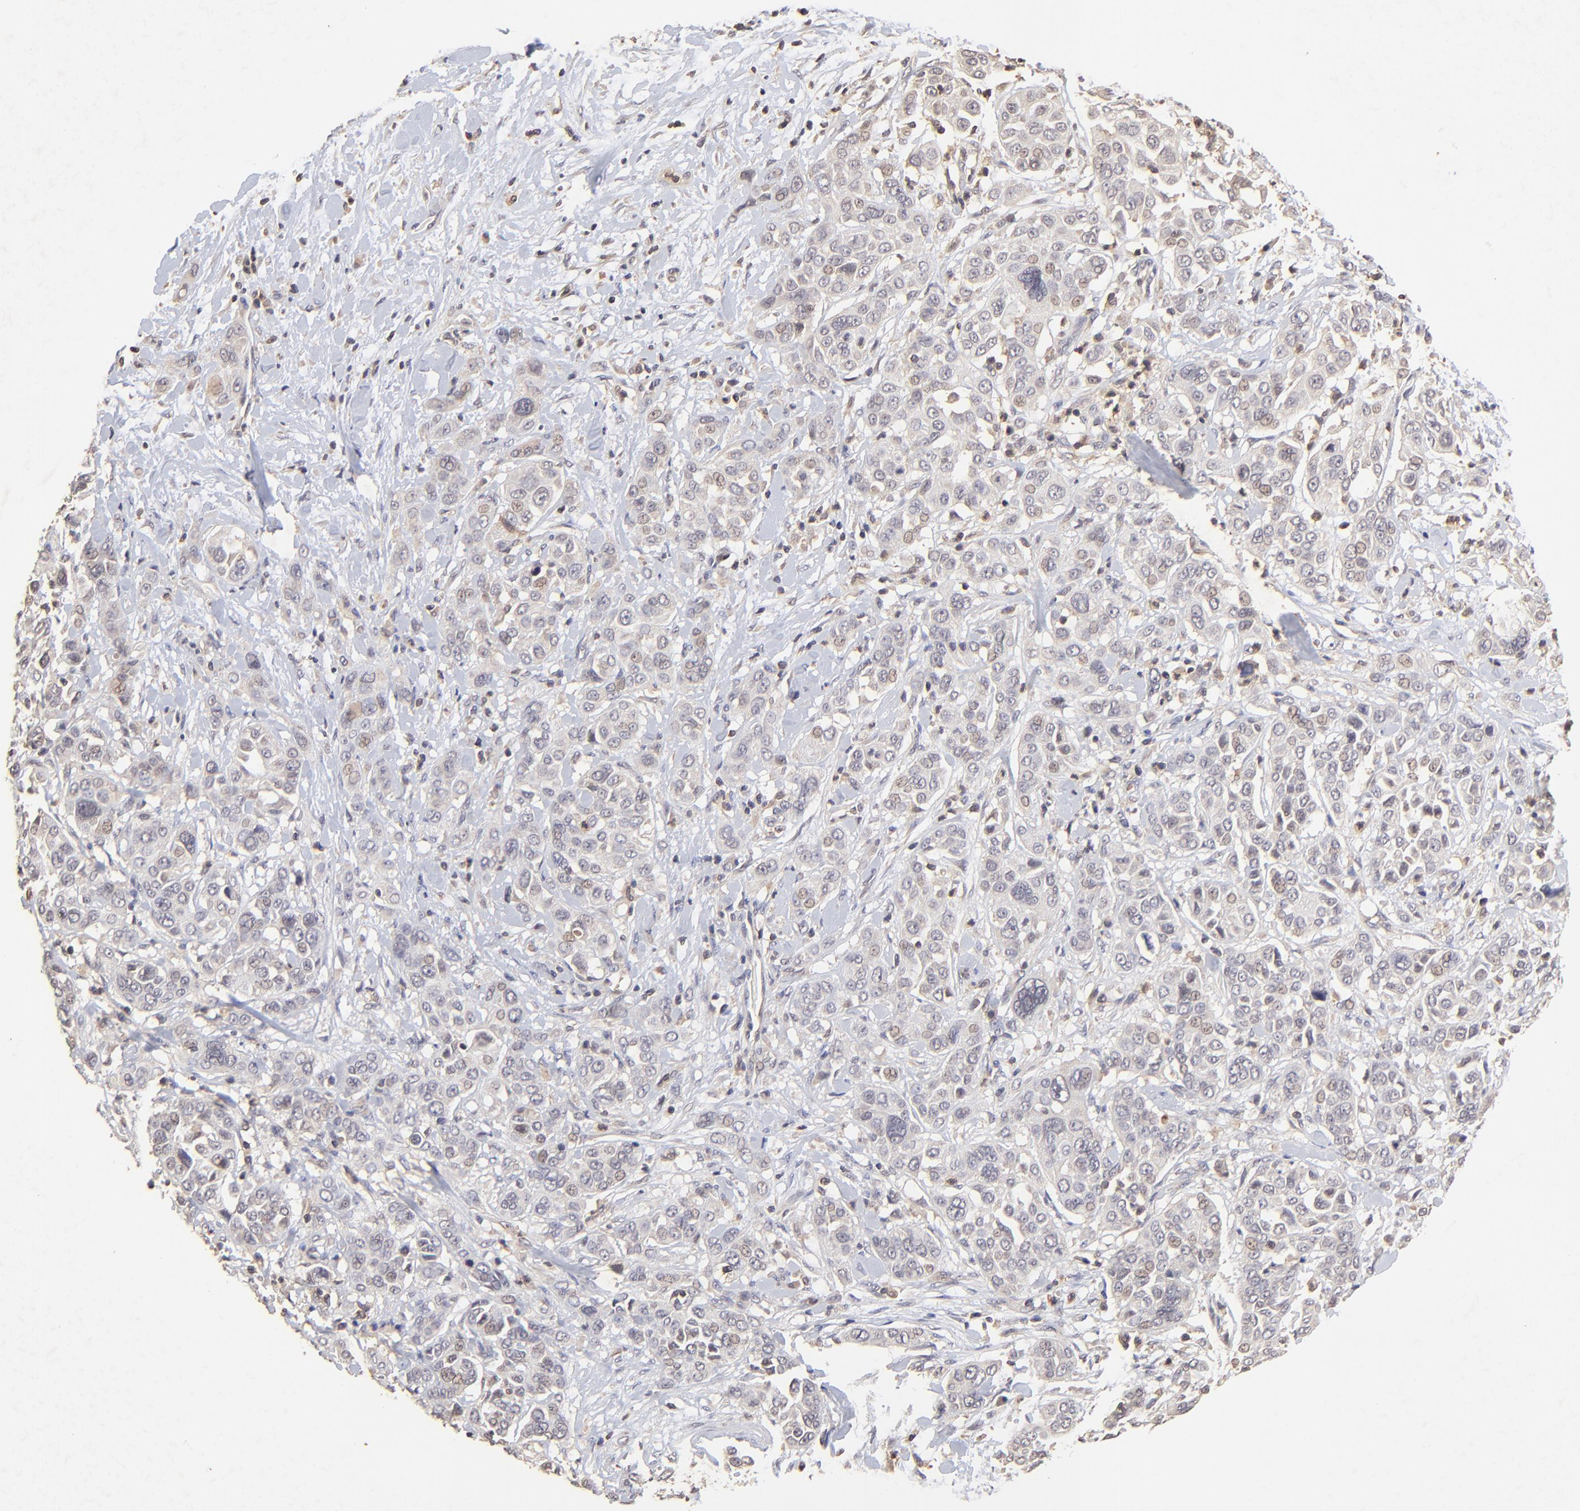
{"staining": {"intensity": "weak", "quantity": ">75%", "location": "cytoplasmic/membranous"}, "tissue": "pancreatic cancer", "cell_type": "Tumor cells", "image_type": "cancer", "snomed": [{"axis": "morphology", "description": "Adenocarcinoma, NOS"}, {"axis": "topography", "description": "Pancreas"}], "caption": "High-magnification brightfield microscopy of pancreatic cancer stained with DAB (3,3'-diaminobenzidine) (brown) and counterstained with hematoxylin (blue). tumor cells exhibit weak cytoplasmic/membranous staining is seen in about>75% of cells. The protein is stained brown, and the nuclei are stained in blue (DAB IHC with brightfield microscopy, high magnification).", "gene": "STON2", "patient": {"sex": "female", "age": 52}}